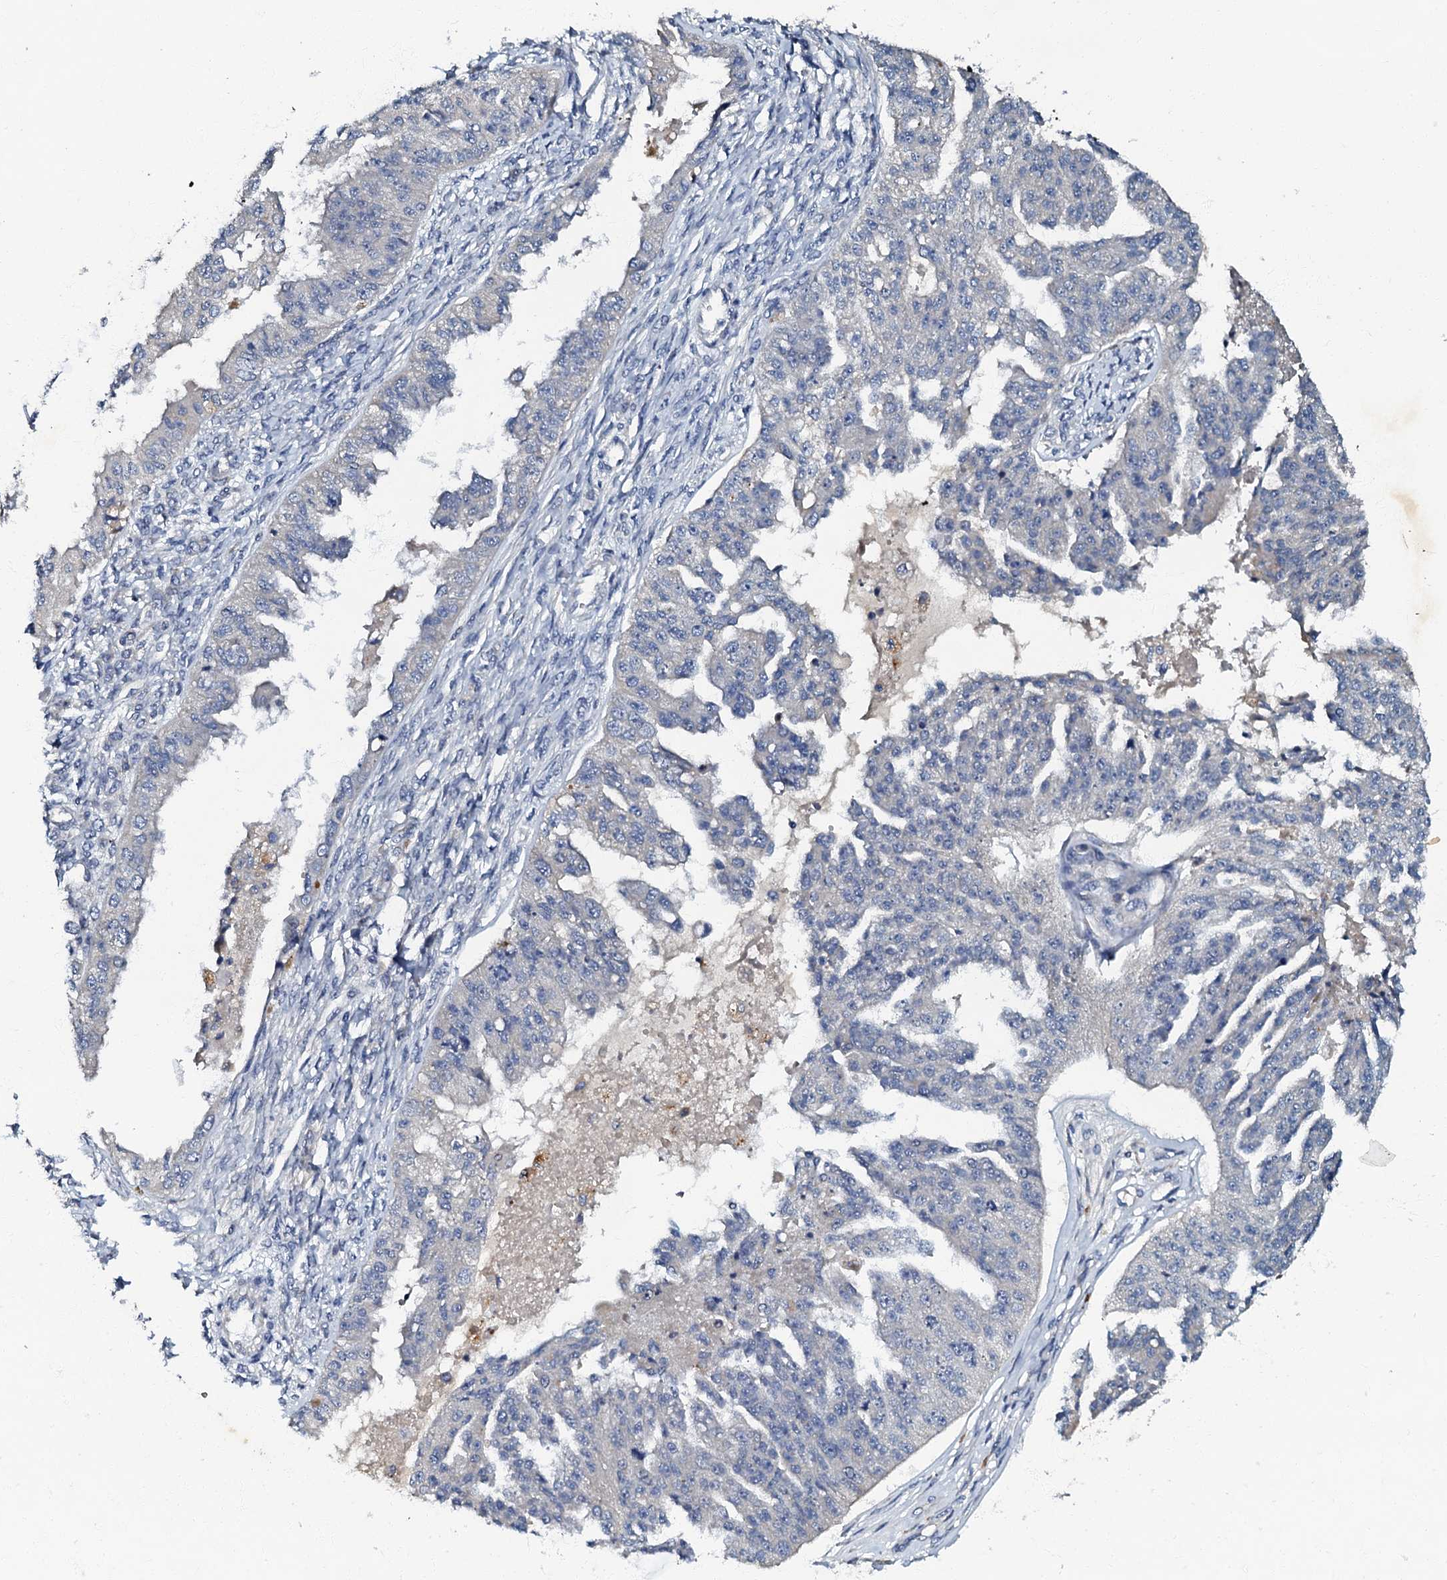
{"staining": {"intensity": "negative", "quantity": "none", "location": "none"}, "tissue": "ovarian cancer", "cell_type": "Tumor cells", "image_type": "cancer", "snomed": [{"axis": "morphology", "description": "Cystadenocarcinoma, serous, NOS"}, {"axis": "topography", "description": "Ovary"}], "caption": "High power microscopy image of an IHC image of serous cystadenocarcinoma (ovarian), revealing no significant expression in tumor cells.", "gene": "OLAH", "patient": {"sex": "female", "age": 58}}